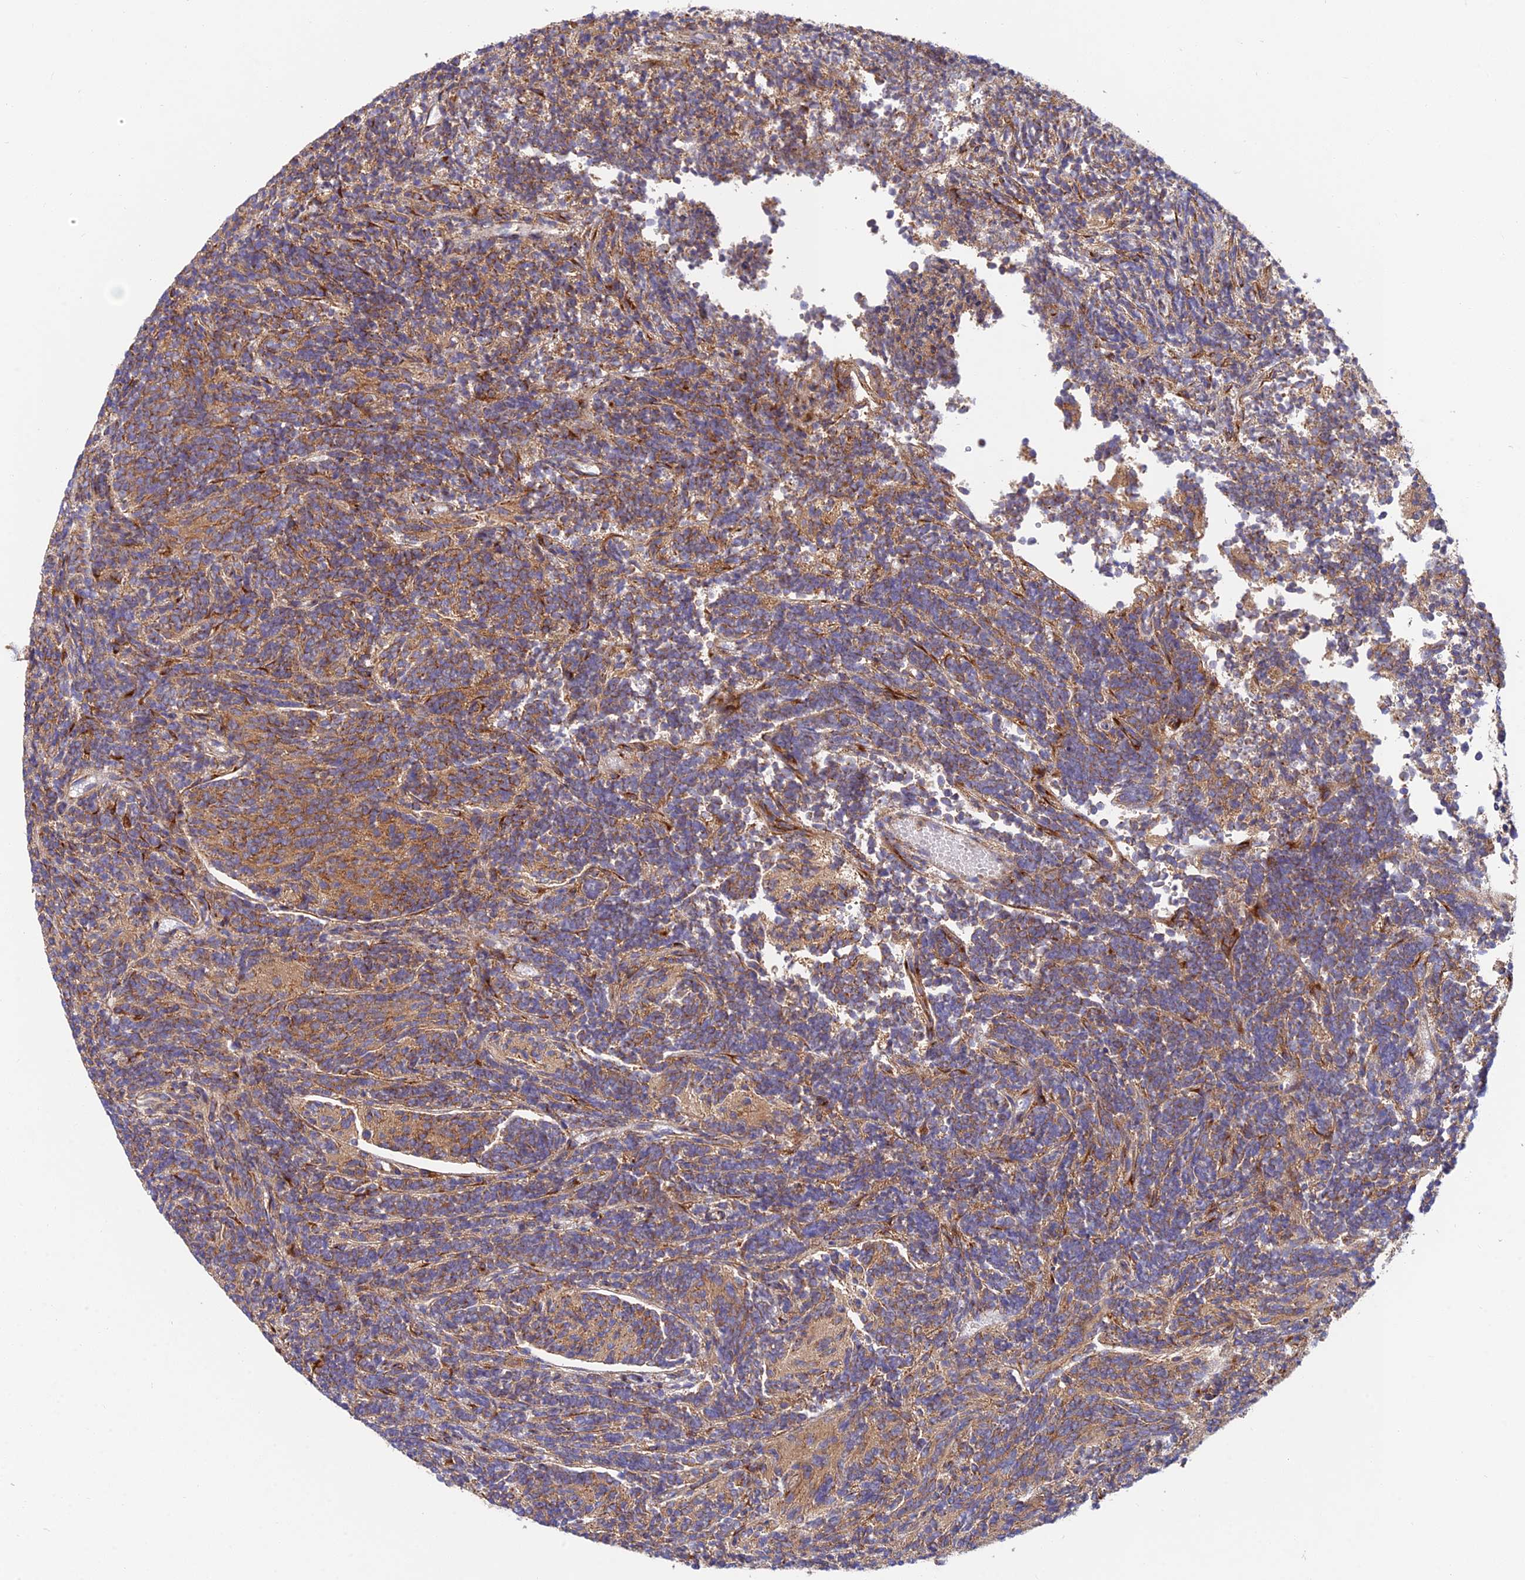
{"staining": {"intensity": "moderate", "quantity": ">75%", "location": "cytoplasmic/membranous"}, "tissue": "glioma", "cell_type": "Tumor cells", "image_type": "cancer", "snomed": [{"axis": "morphology", "description": "Glioma, malignant, Low grade"}, {"axis": "topography", "description": "Brain"}], "caption": "Immunohistochemistry micrograph of neoplastic tissue: human glioma stained using IHC exhibits medium levels of moderate protein expression localized specifically in the cytoplasmic/membranous of tumor cells, appearing as a cytoplasmic/membranous brown color.", "gene": "GOLGA3", "patient": {"sex": "female", "age": 1}}